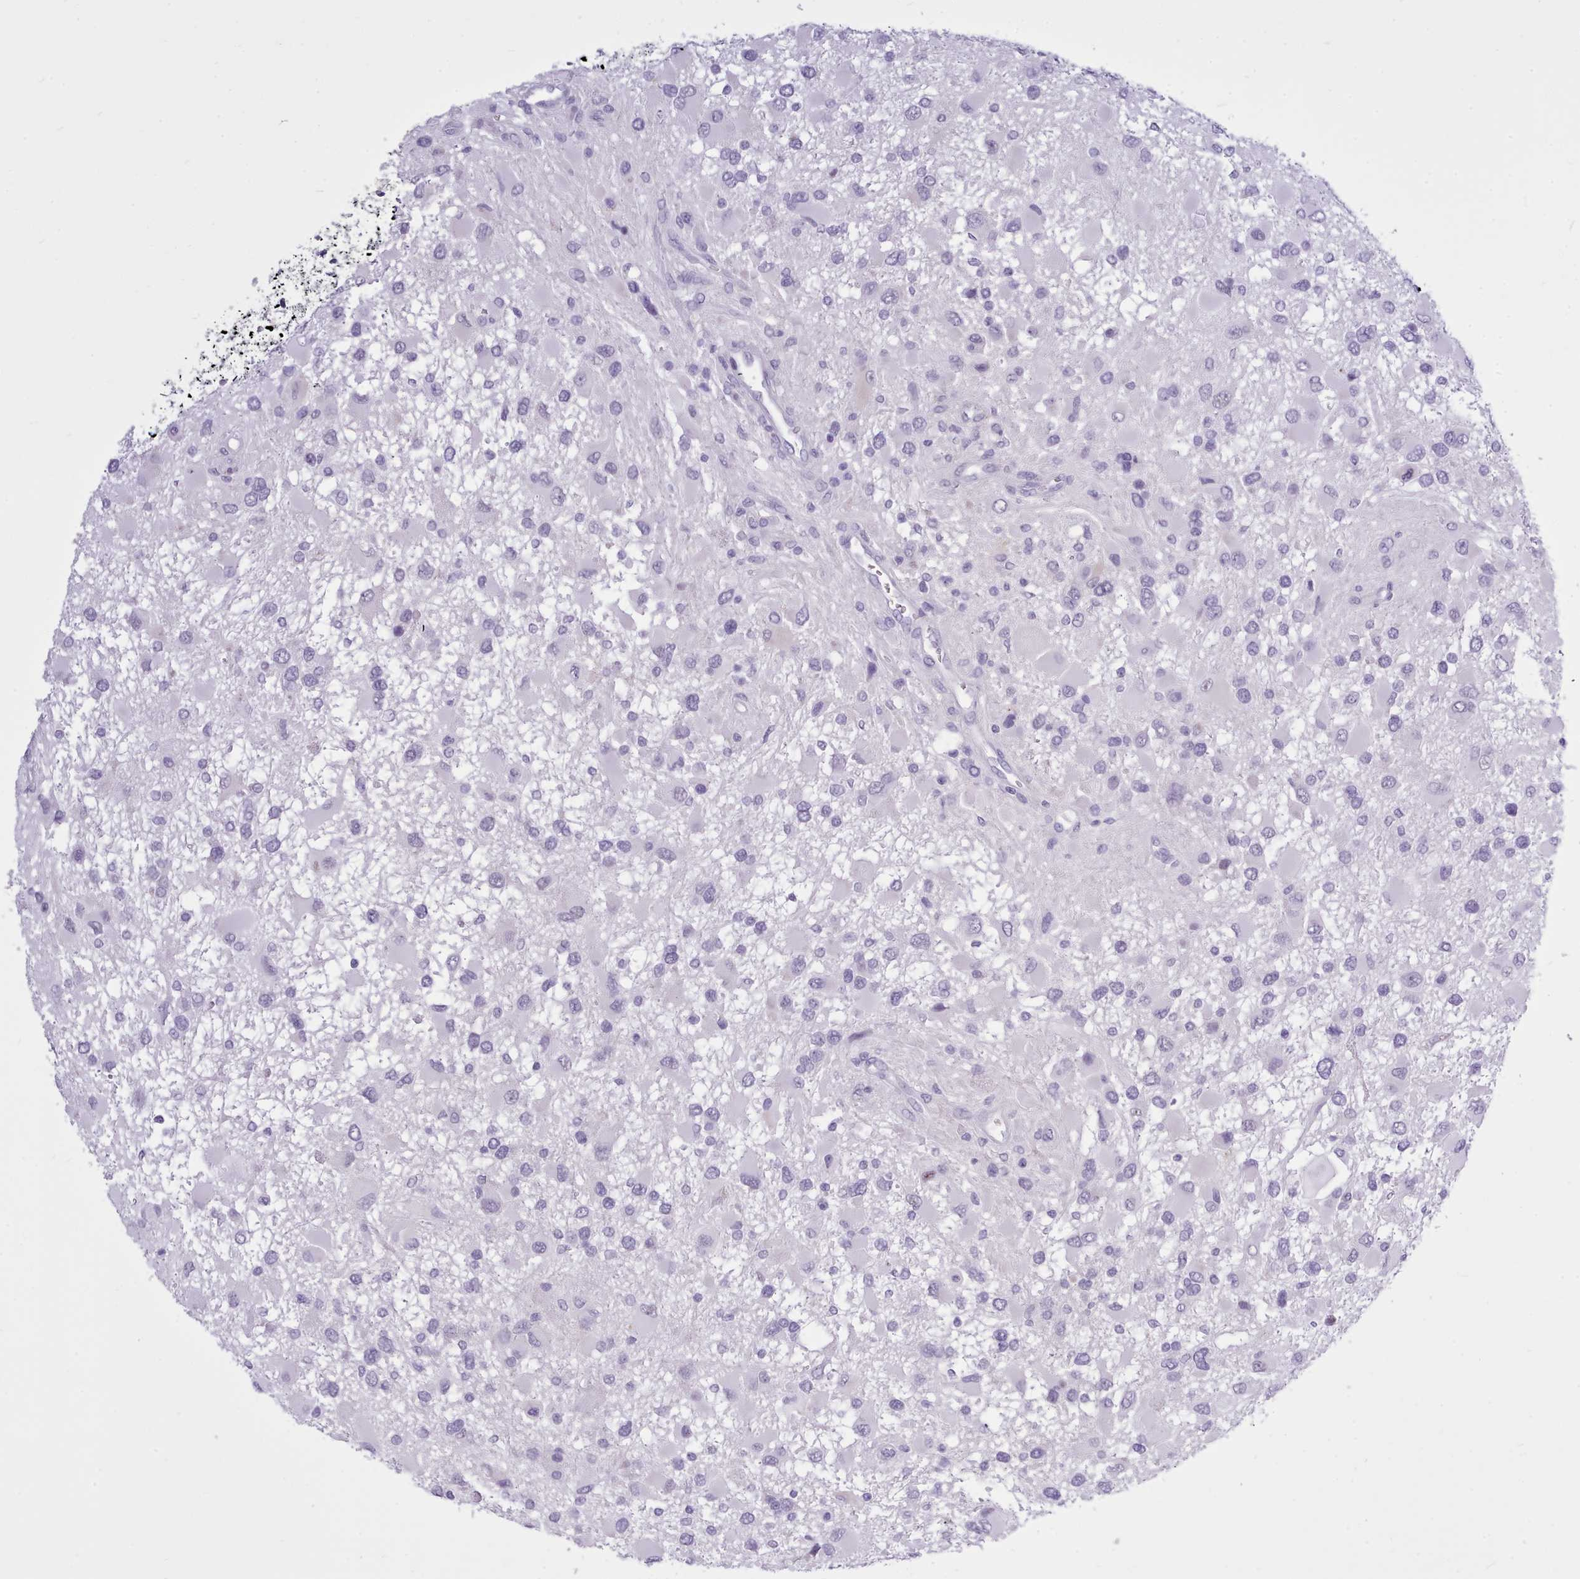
{"staining": {"intensity": "negative", "quantity": "none", "location": "none"}, "tissue": "glioma", "cell_type": "Tumor cells", "image_type": "cancer", "snomed": [{"axis": "morphology", "description": "Glioma, malignant, High grade"}, {"axis": "topography", "description": "Brain"}], "caption": "DAB immunohistochemical staining of human high-grade glioma (malignant) shows no significant positivity in tumor cells. (DAB (3,3'-diaminobenzidine) immunohistochemistry with hematoxylin counter stain).", "gene": "FBXO48", "patient": {"sex": "male", "age": 53}}